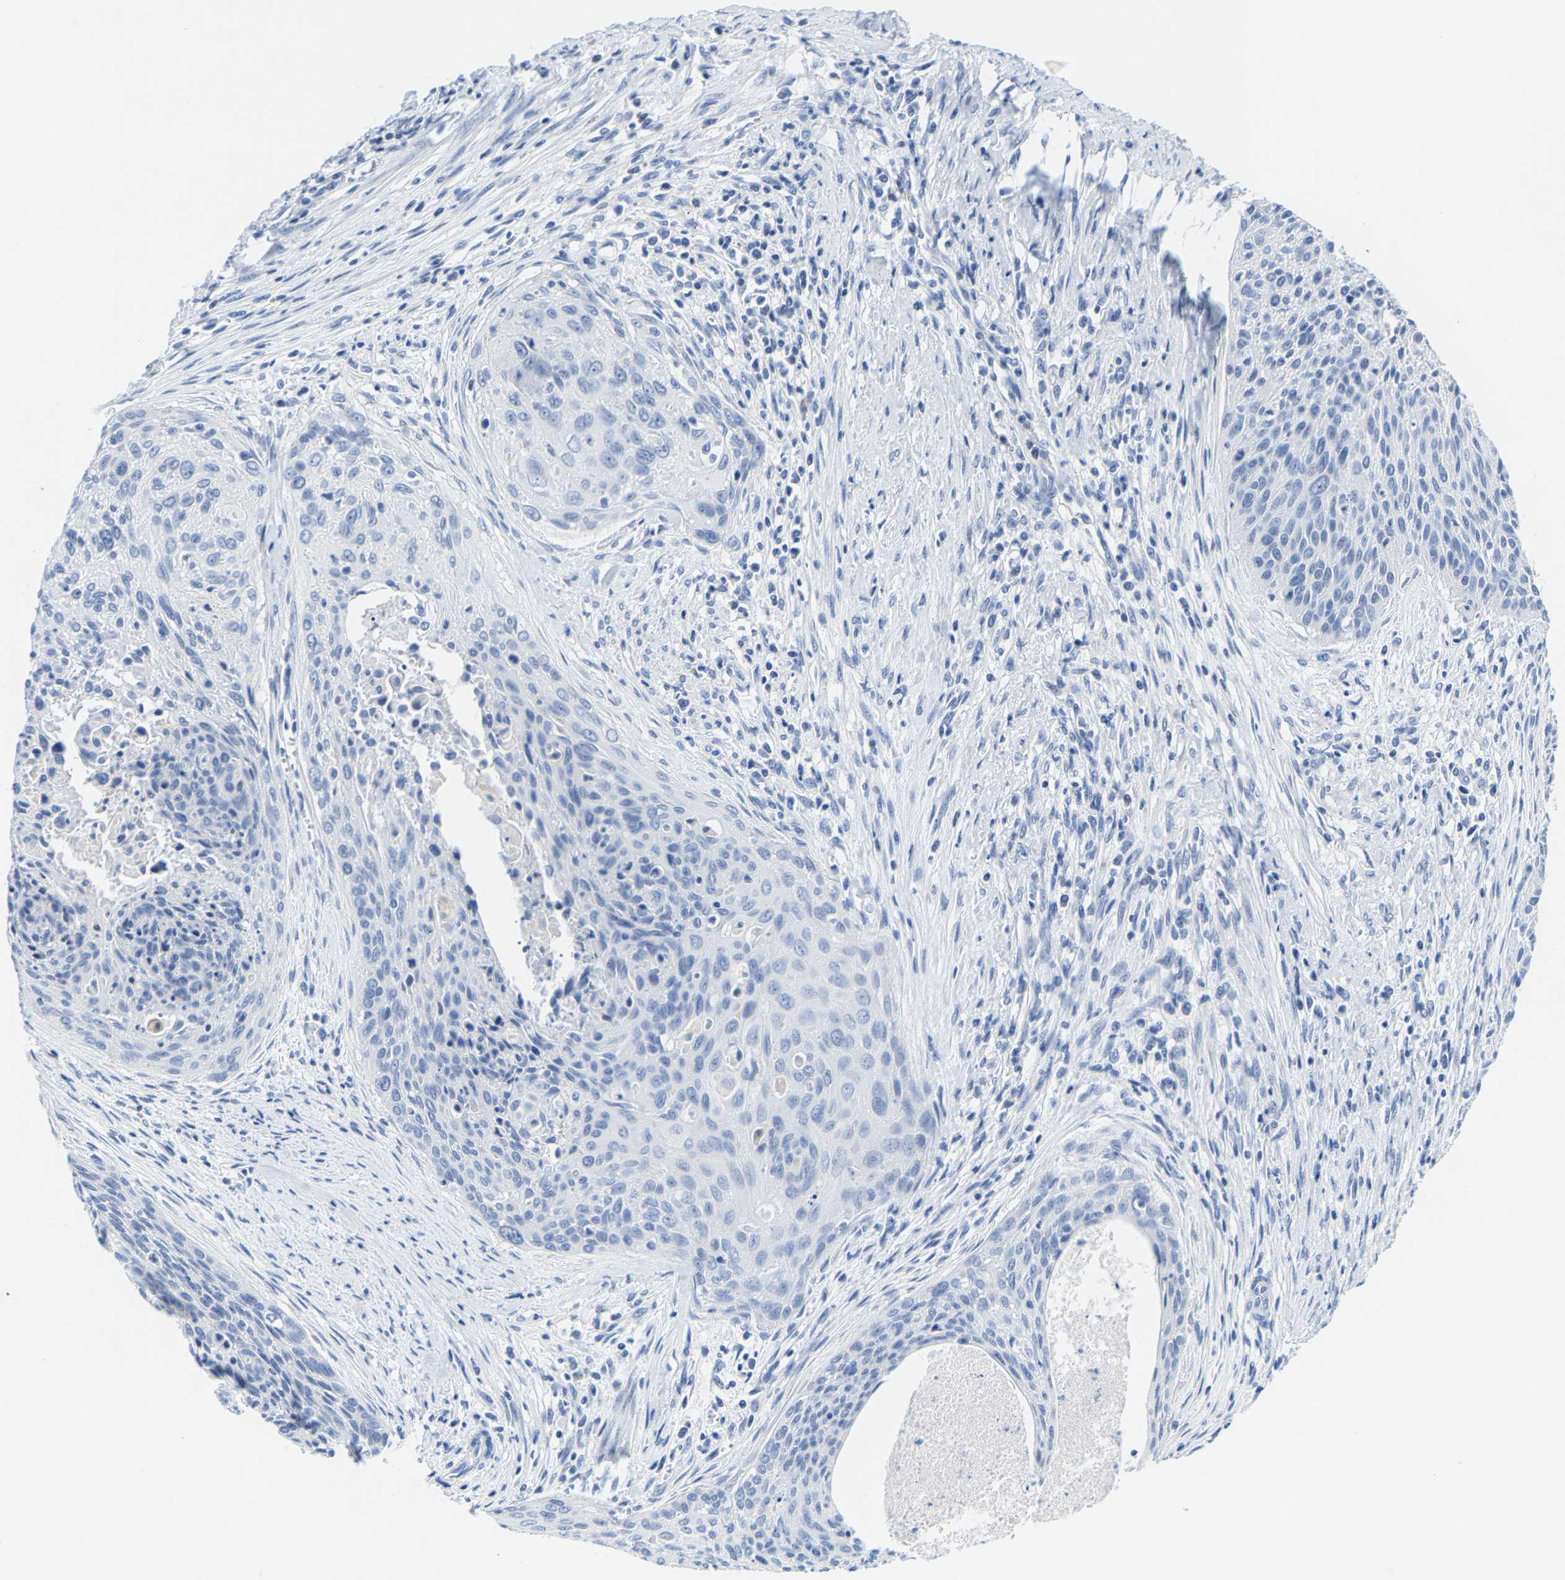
{"staining": {"intensity": "negative", "quantity": "none", "location": "none"}, "tissue": "cervical cancer", "cell_type": "Tumor cells", "image_type": "cancer", "snomed": [{"axis": "morphology", "description": "Squamous cell carcinoma, NOS"}, {"axis": "topography", "description": "Cervix"}], "caption": "Tumor cells are negative for protein expression in human cervical cancer (squamous cell carcinoma).", "gene": "KLHL1", "patient": {"sex": "female", "age": 55}}